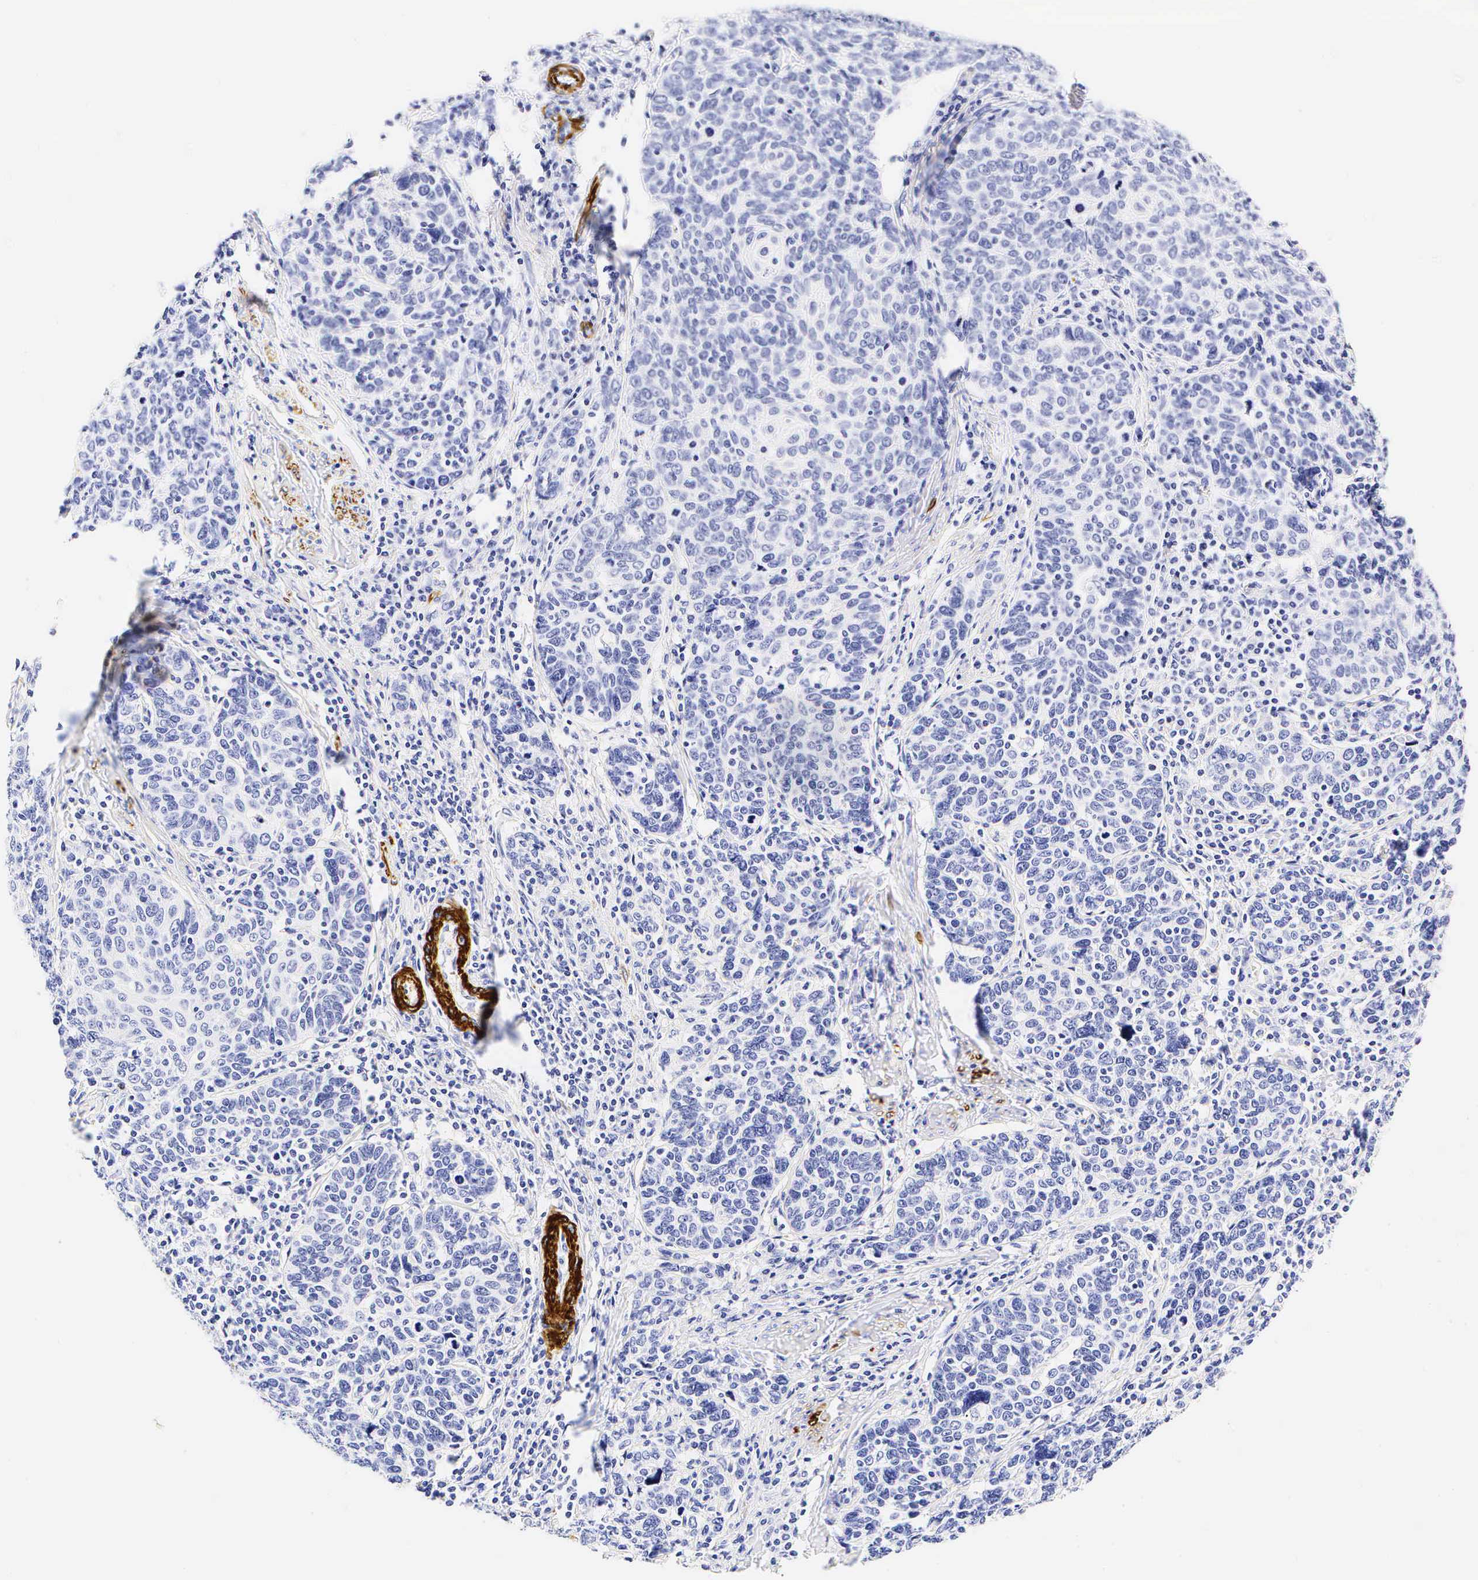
{"staining": {"intensity": "negative", "quantity": "none", "location": "none"}, "tissue": "cervical cancer", "cell_type": "Tumor cells", "image_type": "cancer", "snomed": [{"axis": "morphology", "description": "Squamous cell carcinoma, NOS"}, {"axis": "topography", "description": "Cervix"}], "caption": "This is an IHC micrograph of cervical cancer (squamous cell carcinoma). There is no staining in tumor cells.", "gene": "CALD1", "patient": {"sex": "female", "age": 41}}